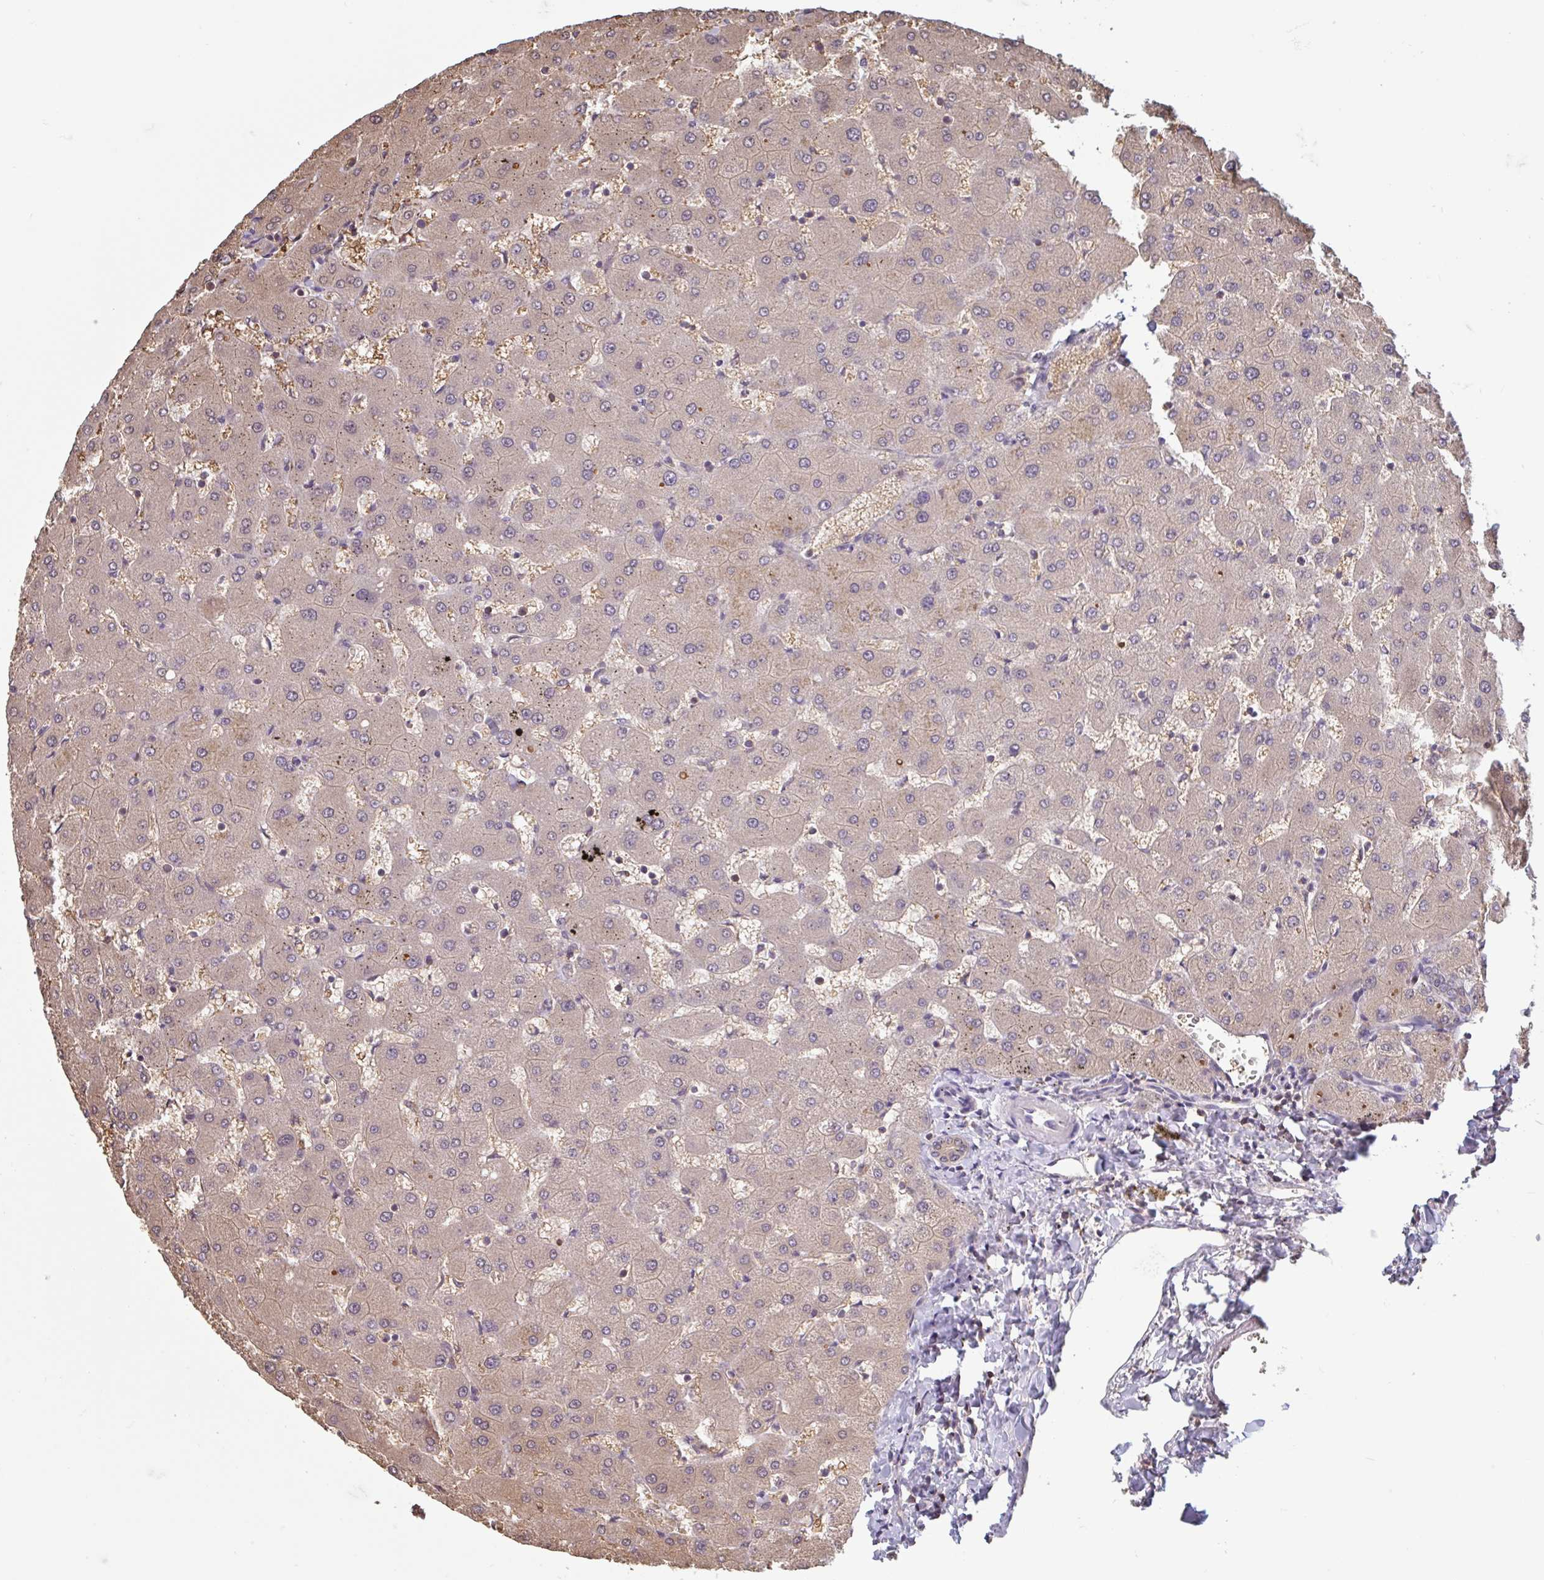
{"staining": {"intensity": "weak", "quantity": "25%-75%", "location": "cytoplasmic/membranous"}, "tissue": "liver", "cell_type": "Cholangiocytes", "image_type": "normal", "snomed": [{"axis": "morphology", "description": "Normal tissue, NOS"}, {"axis": "topography", "description": "Liver"}], "caption": "Immunohistochemical staining of benign human liver exhibits 25%-75% levels of weak cytoplasmic/membranous protein staining in about 25%-75% of cholangiocytes.", "gene": "OTOP2", "patient": {"sex": "female", "age": 63}}